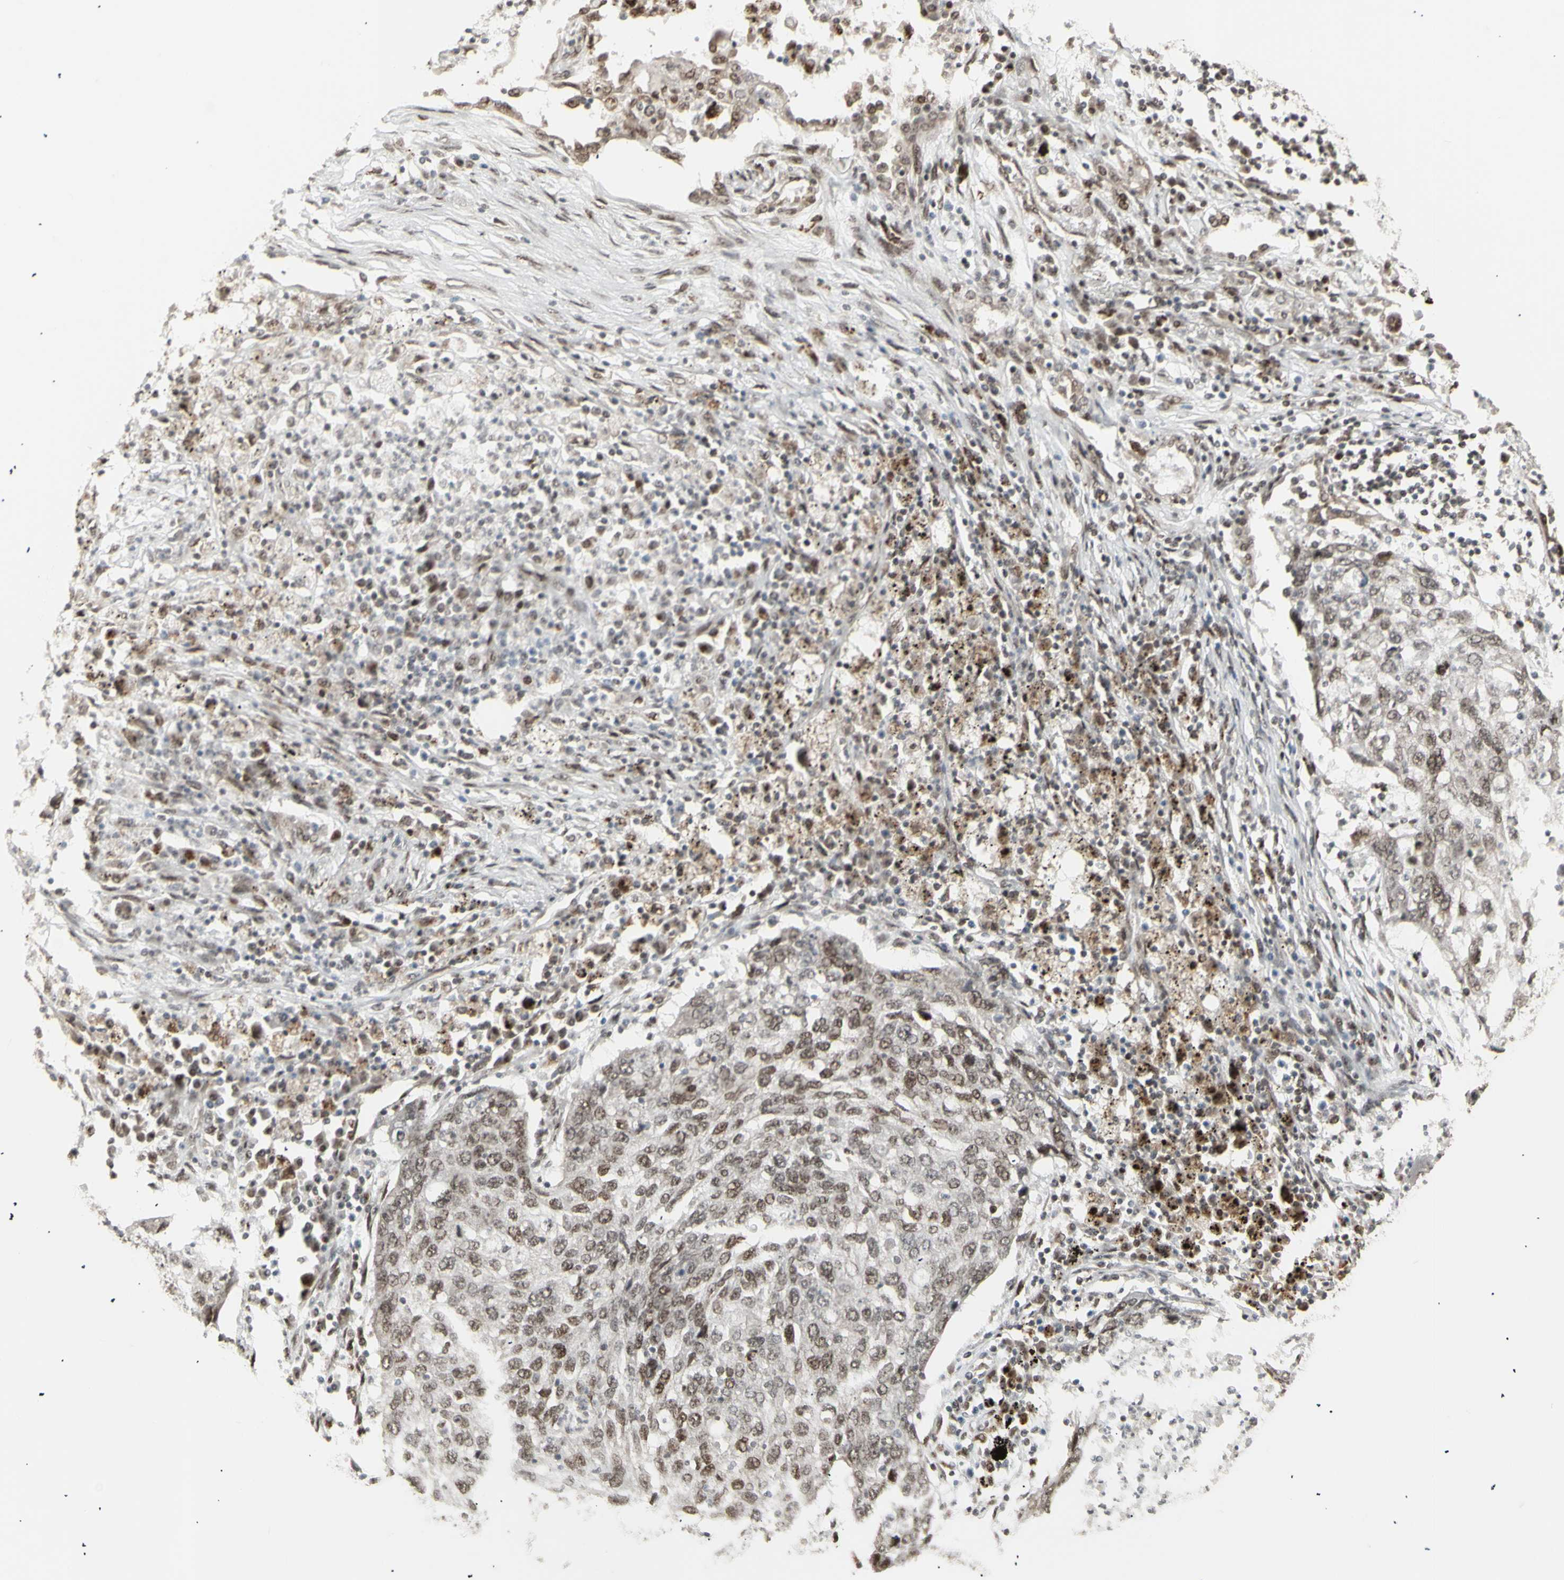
{"staining": {"intensity": "weak", "quantity": ">75%", "location": "cytoplasmic/membranous,nuclear"}, "tissue": "lung cancer", "cell_type": "Tumor cells", "image_type": "cancer", "snomed": [{"axis": "morphology", "description": "Squamous cell carcinoma, NOS"}, {"axis": "topography", "description": "Lung"}], "caption": "A high-resolution micrograph shows IHC staining of lung cancer (squamous cell carcinoma), which displays weak cytoplasmic/membranous and nuclear expression in about >75% of tumor cells. The staining was performed using DAB (3,3'-diaminobenzidine), with brown indicating positive protein expression. Nuclei are stained blue with hematoxylin.", "gene": "CBX1", "patient": {"sex": "female", "age": 63}}